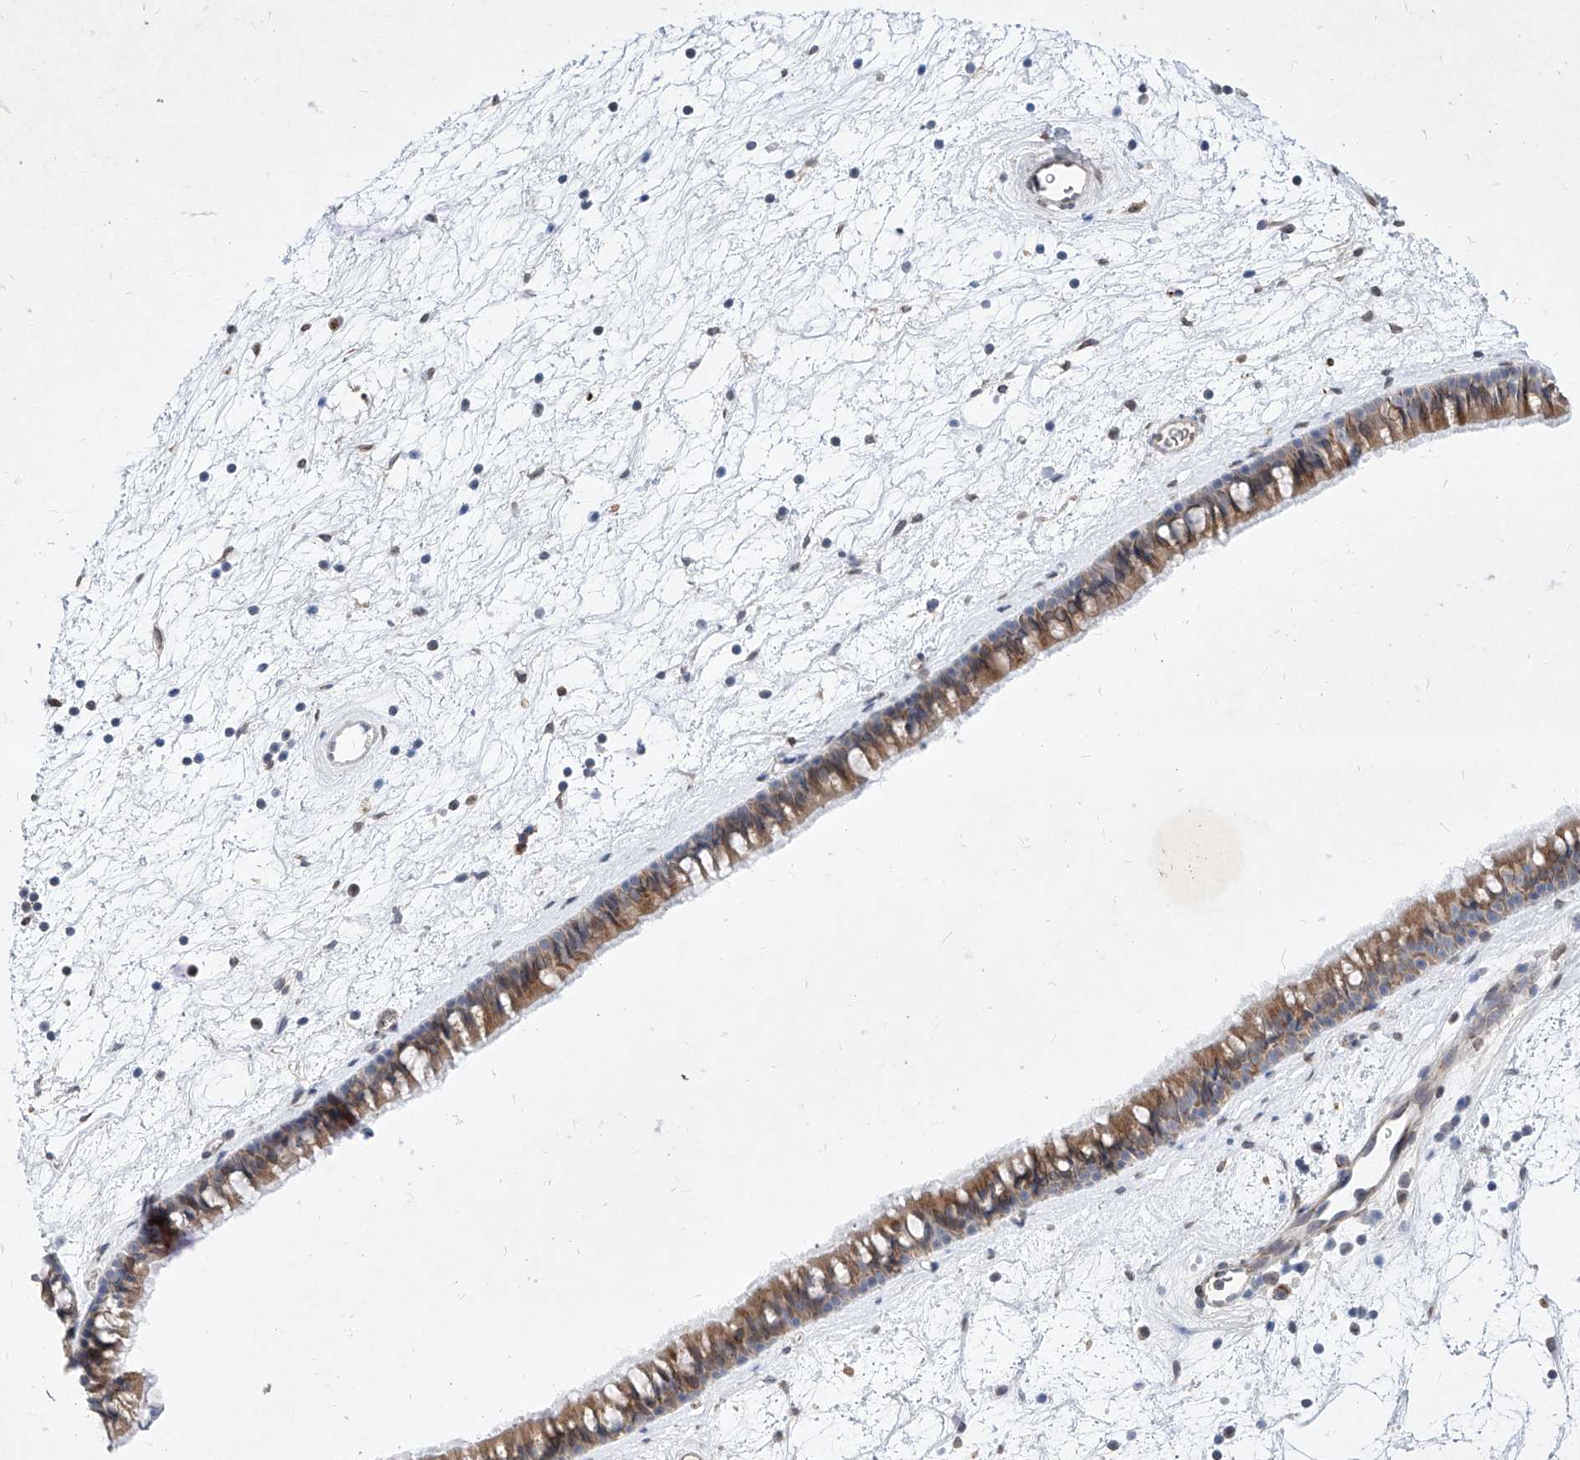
{"staining": {"intensity": "moderate", "quantity": ">75%", "location": "cytoplasmic/membranous"}, "tissue": "nasopharynx", "cell_type": "Respiratory epithelial cells", "image_type": "normal", "snomed": [{"axis": "morphology", "description": "Normal tissue, NOS"}, {"axis": "topography", "description": "Nasopharynx"}], "caption": "Moderate cytoplasmic/membranous staining for a protein is identified in approximately >75% of respiratory epithelial cells of unremarkable nasopharynx using IHC.", "gene": "MX2", "patient": {"sex": "male", "age": 64}}